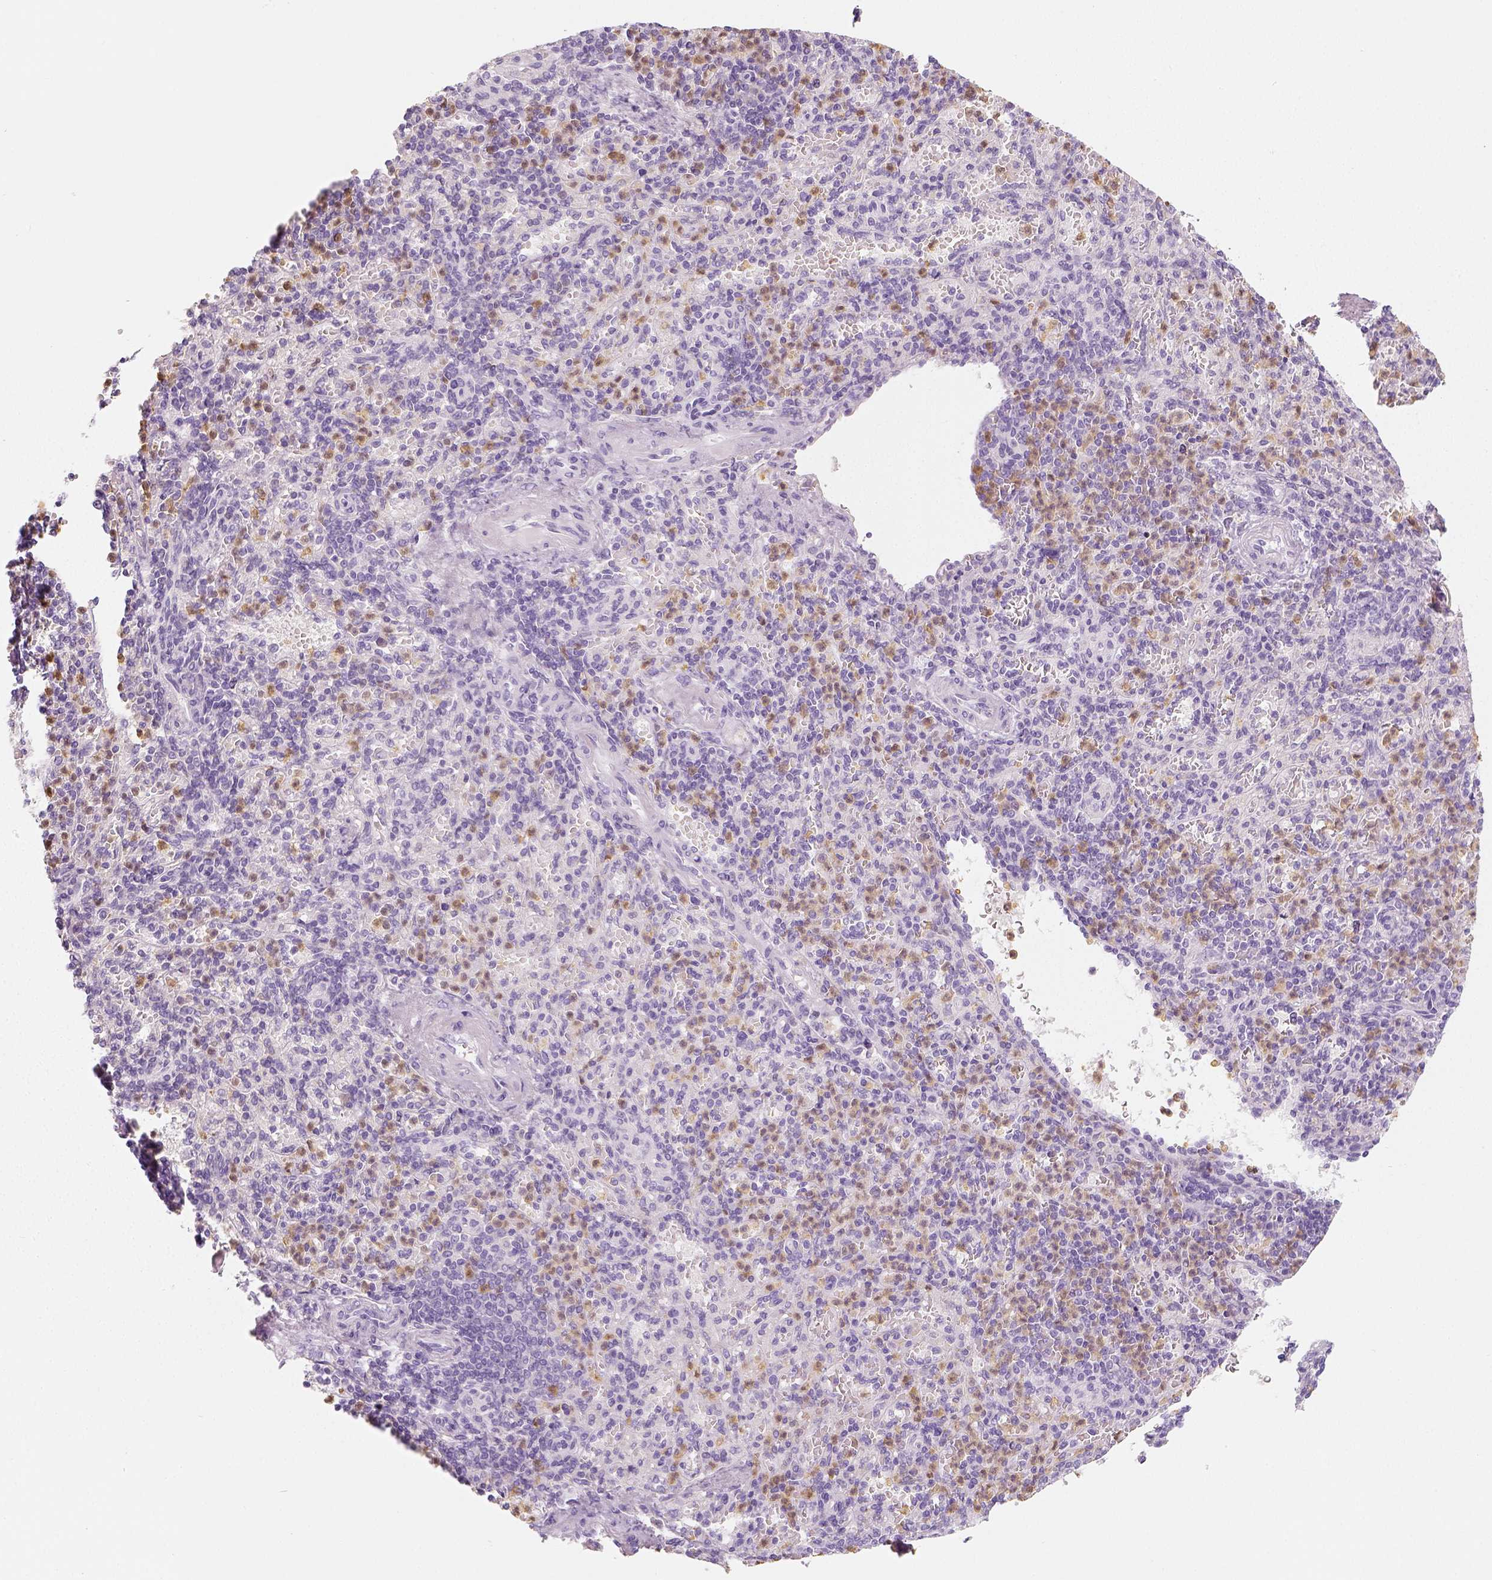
{"staining": {"intensity": "moderate", "quantity": "<25%", "location": "cytoplasmic/membranous"}, "tissue": "spleen", "cell_type": "Cells in red pulp", "image_type": "normal", "snomed": [{"axis": "morphology", "description": "Normal tissue, NOS"}, {"axis": "topography", "description": "Spleen"}], "caption": "Unremarkable spleen reveals moderate cytoplasmic/membranous staining in approximately <25% of cells in red pulp.", "gene": "NECAB2", "patient": {"sex": "female", "age": 74}}